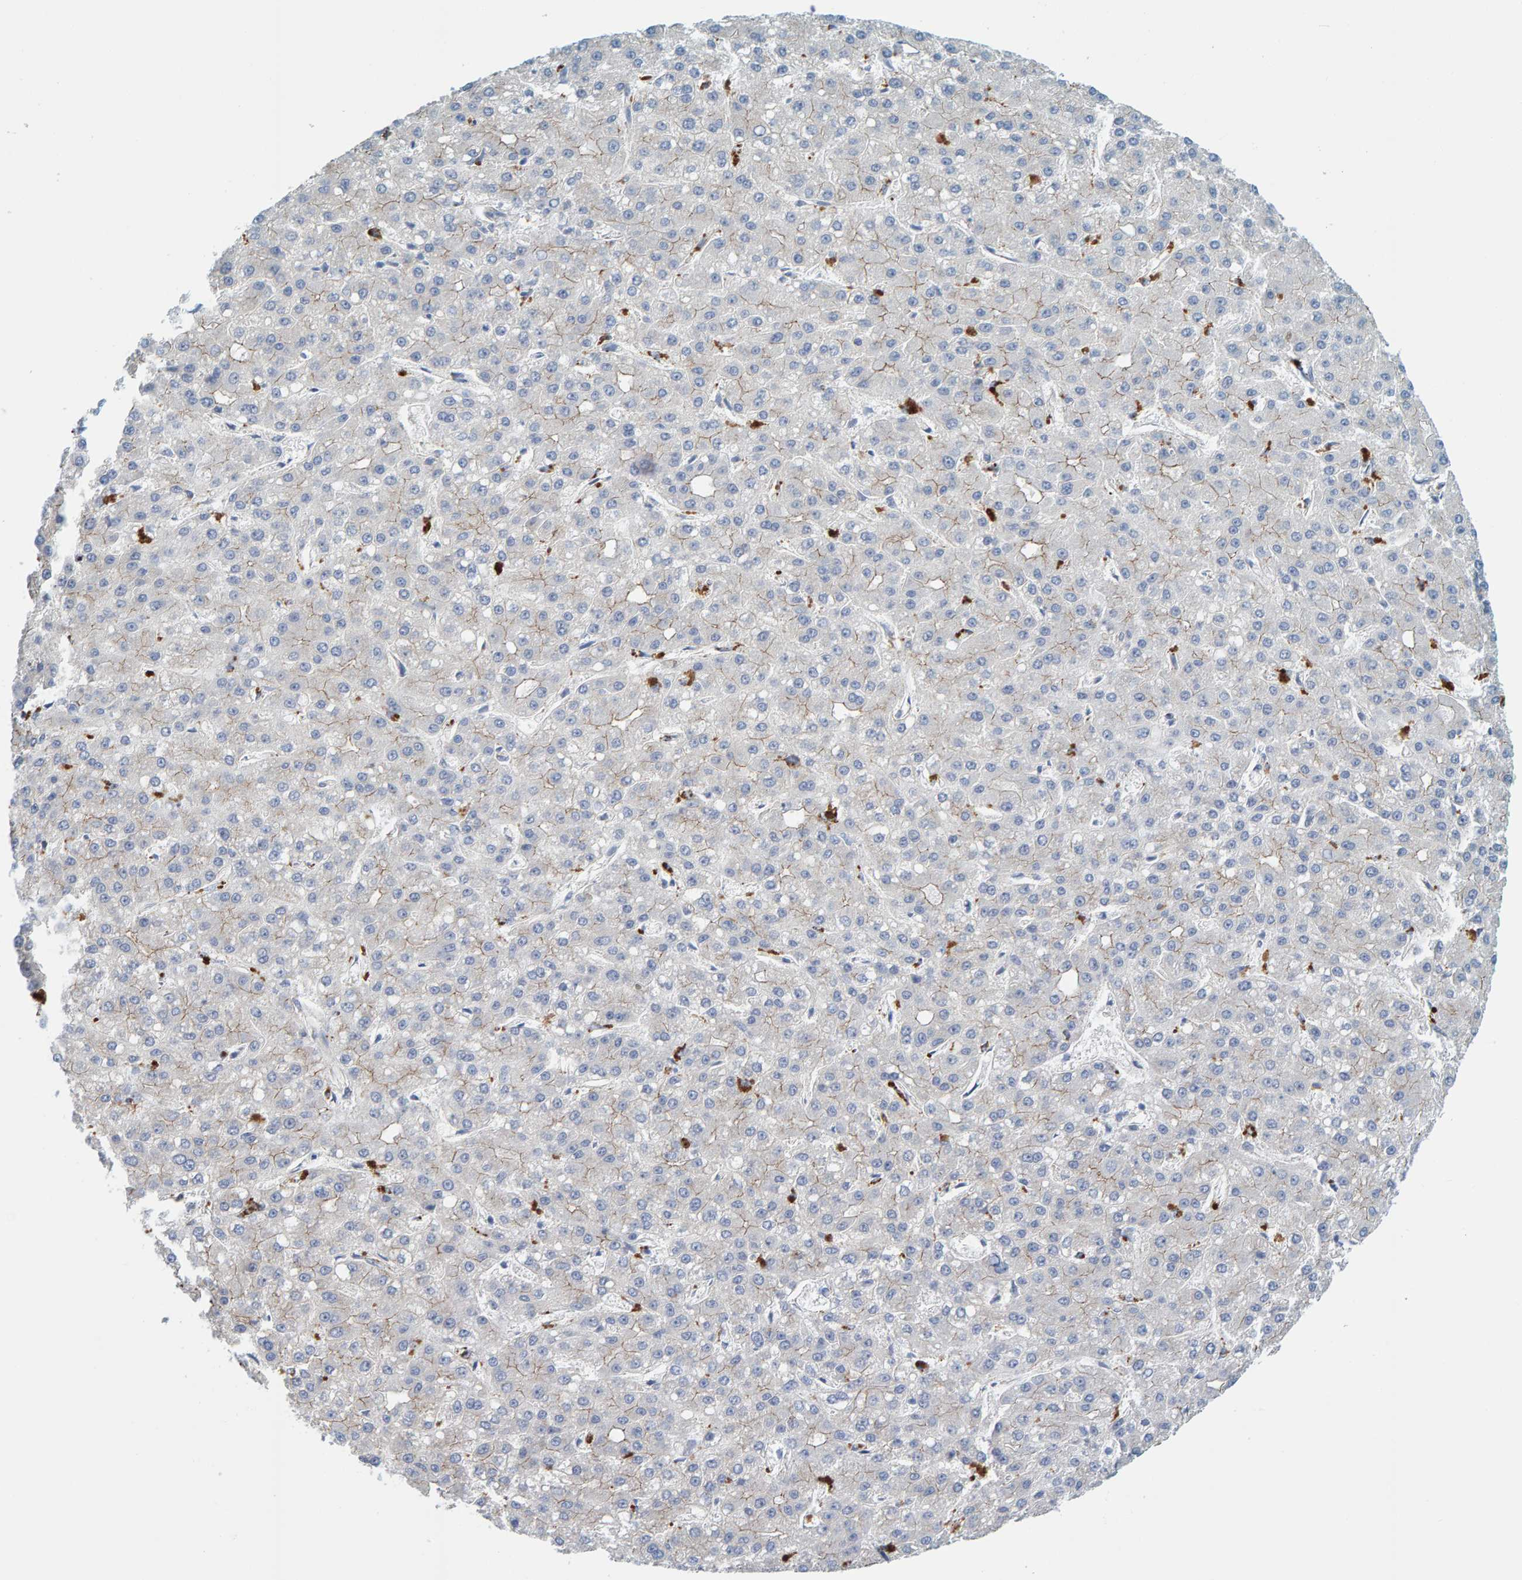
{"staining": {"intensity": "weak", "quantity": "<25%", "location": "cytoplasmic/membranous"}, "tissue": "liver cancer", "cell_type": "Tumor cells", "image_type": "cancer", "snomed": [{"axis": "morphology", "description": "Carcinoma, Hepatocellular, NOS"}, {"axis": "topography", "description": "Liver"}], "caption": "The photomicrograph shows no staining of tumor cells in liver cancer.", "gene": "KRBA2", "patient": {"sex": "male", "age": 67}}